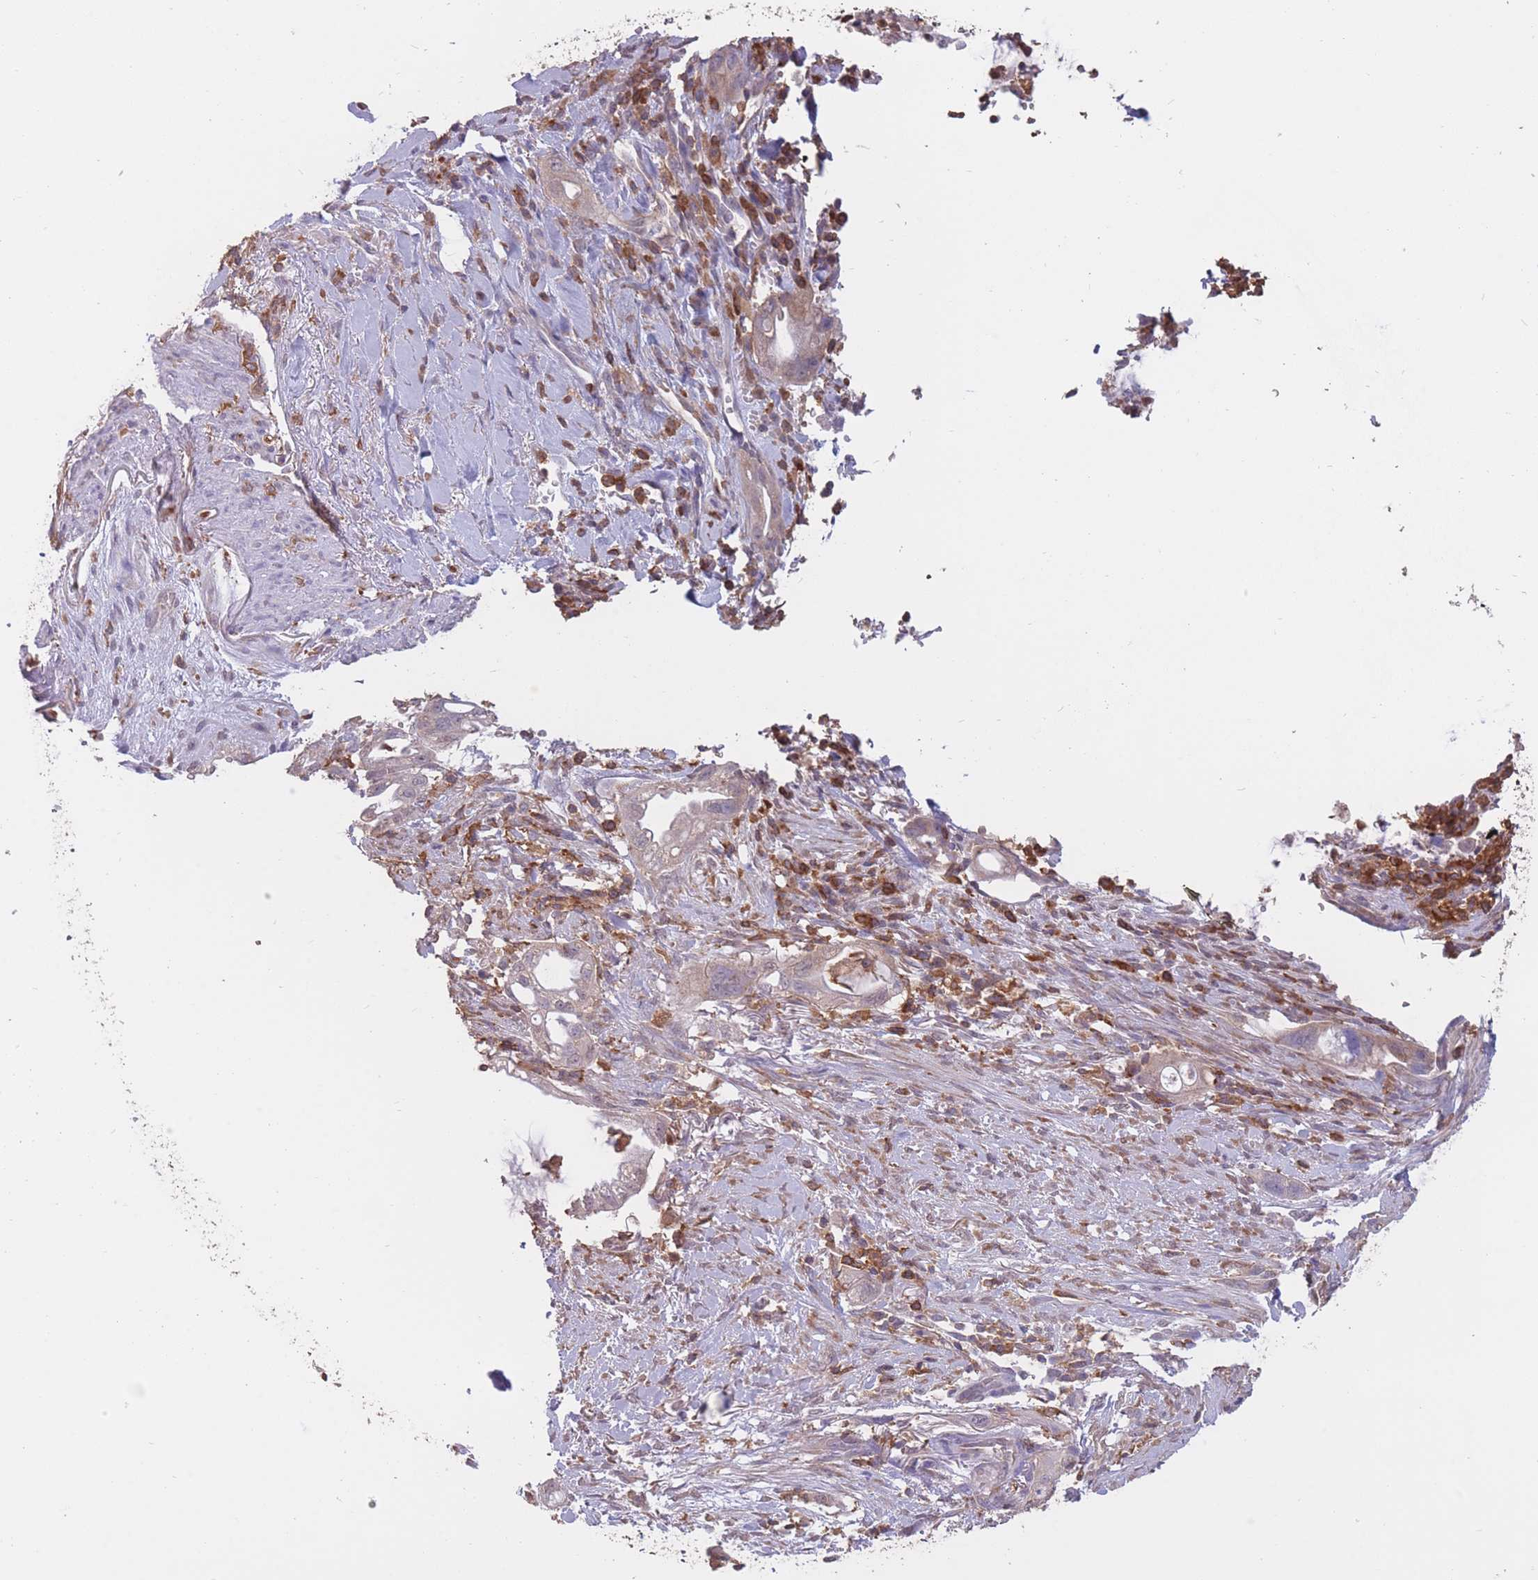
{"staining": {"intensity": "negative", "quantity": "none", "location": "none"}, "tissue": "pancreatic cancer", "cell_type": "Tumor cells", "image_type": "cancer", "snomed": [{"axis": "morphology", "description": "Adenocarcinoma, NOS"}, {"axis": "topography", "description": "Pancreas"}], "caption": "This is an immunohistochemistry (IHC) photomicrograph of pancreatic cancer (adenocarcinoma). There is no staining in tumor cells.", "gene": "GMIP", "patient": {"sex": "male", "age": 44}}